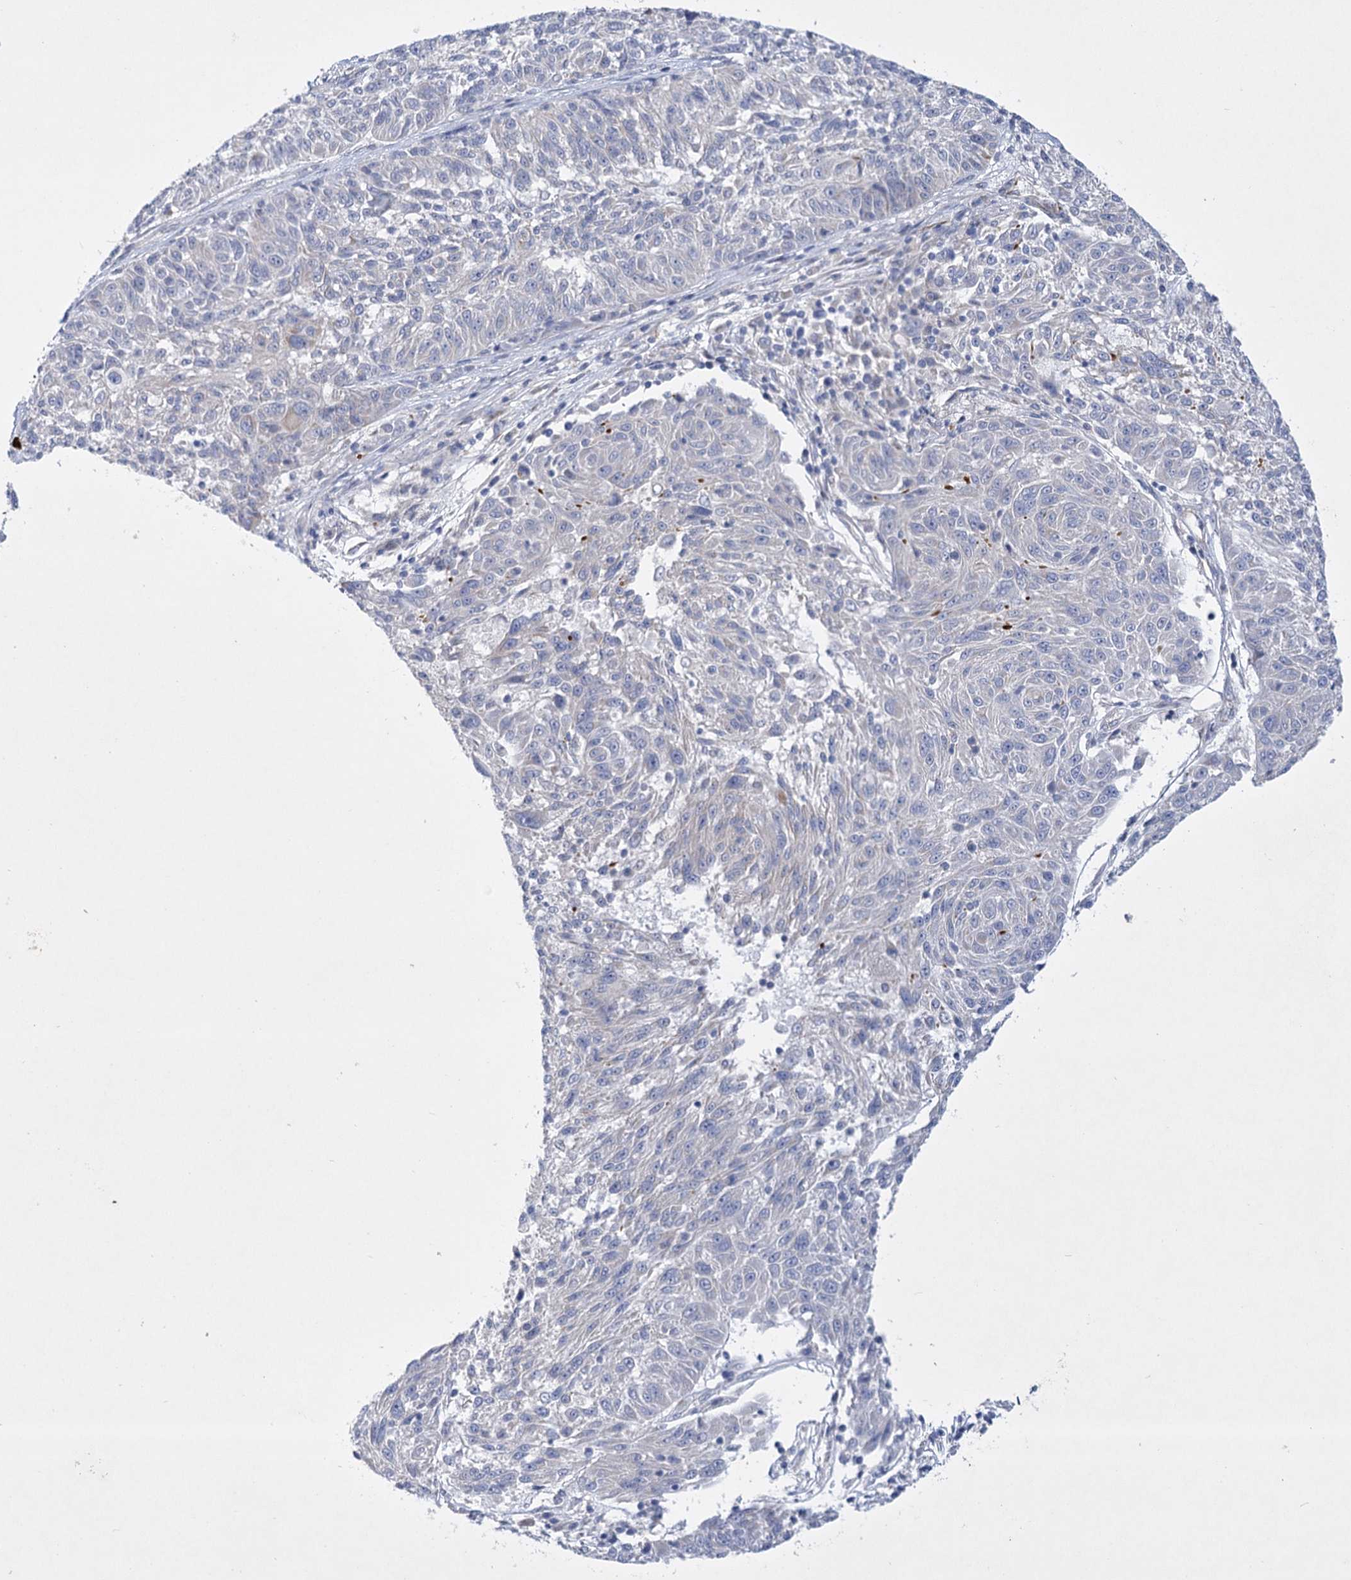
{"staining": {"intensity": "negative", "quantity": "none", "location": "none"}, "tissue": "melanoma", "cell_type": "Tumor cells", "image_type": "cancer", "snomed": [{"axis": "morphology", "description": "Malignant melanoma, NOS"}, {"axis": "topography", "description": "Skin"}], "caption": "DAB (3,3'-diaminobenzidine) immunohistochemical staining of human melanoma reveals no significant staining in tumor cells.", "gene": "DHTKD1", "patient": {"sex": "male", "age": 53}}